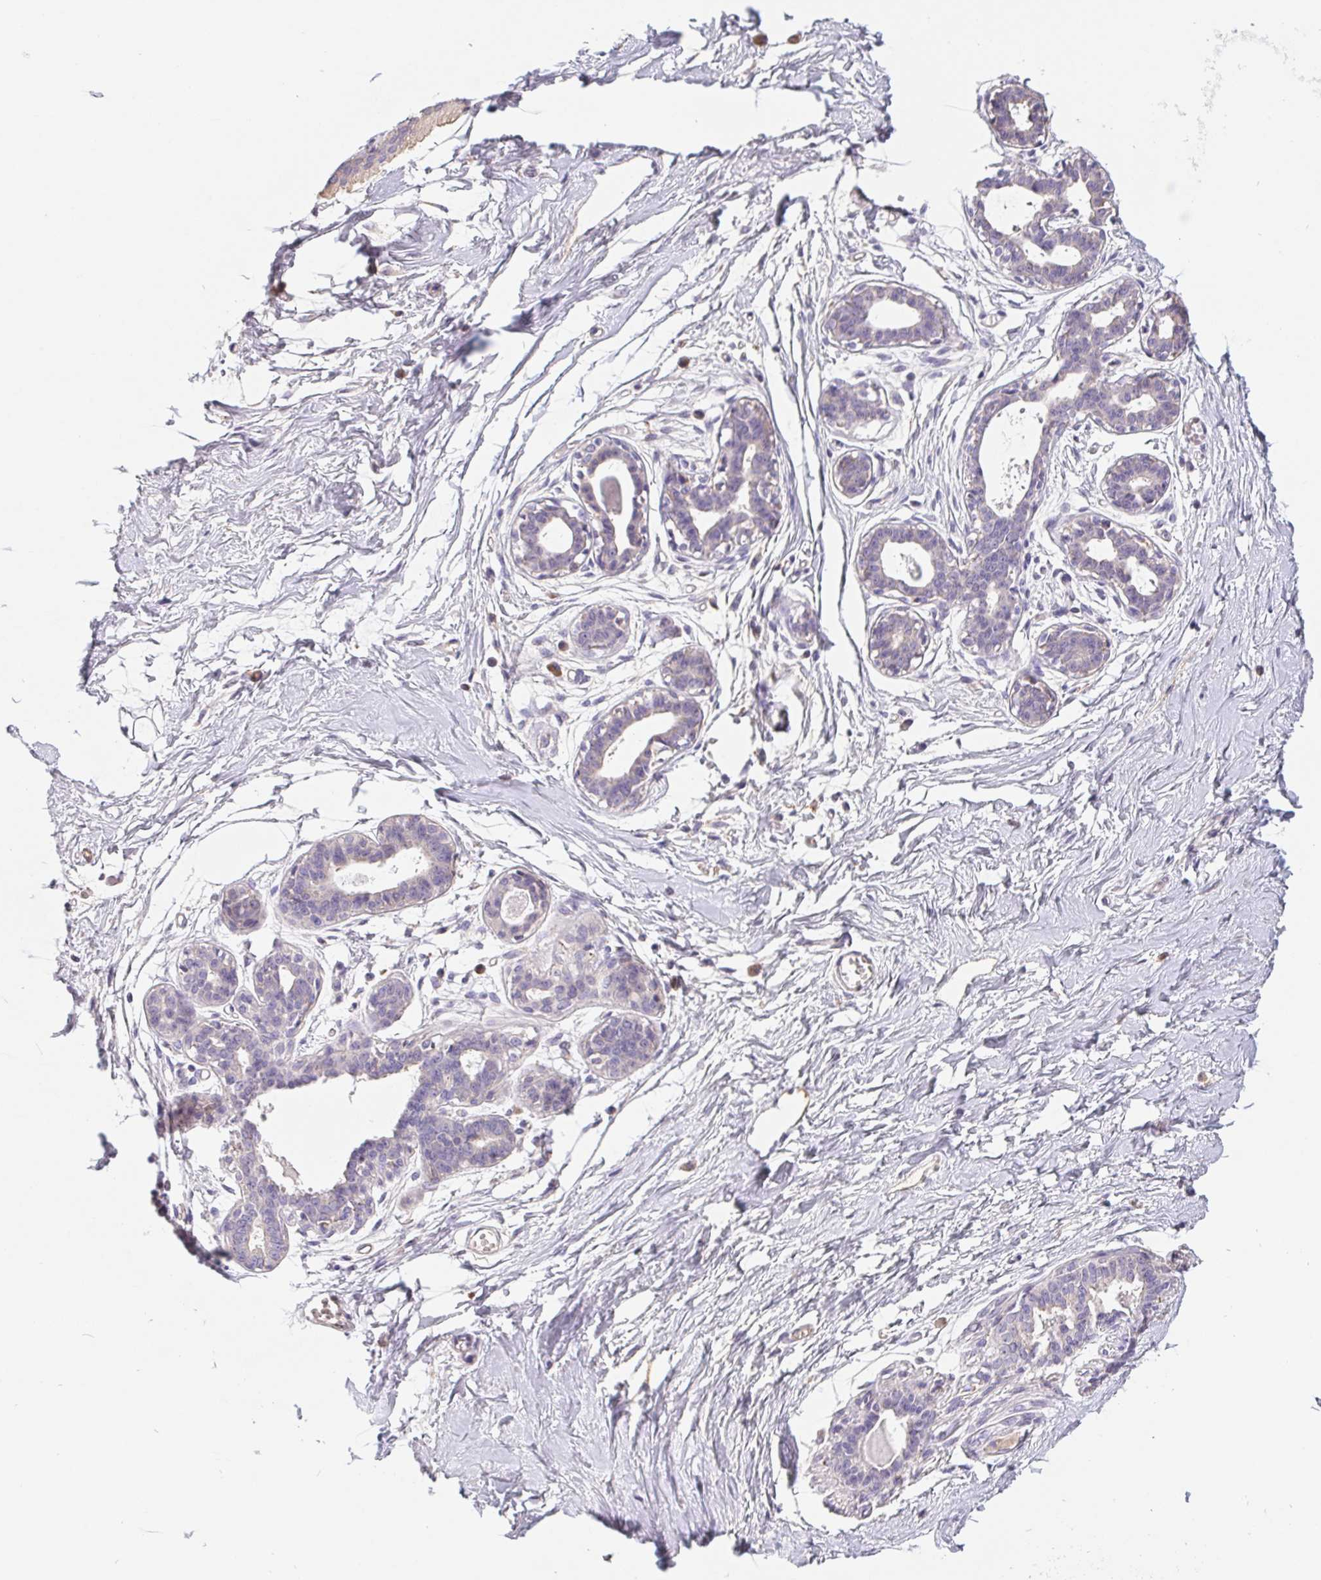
{"staining": {"intensity": "negative", "quantity": "none", "location": "none"}, "tissue": "breast", "cell_type": "Adipocytes", "image_type": "normal", "snomed": [{"axis": "morphology", "description": "Normal tissue, NOS"}, {"axis": "topography", "description": "Breast"}], "caption": "IHC of benign breast shows no staining in adipocytes.", "gene": "EMC6", "patient": {"sex": "female", "age": 45}}